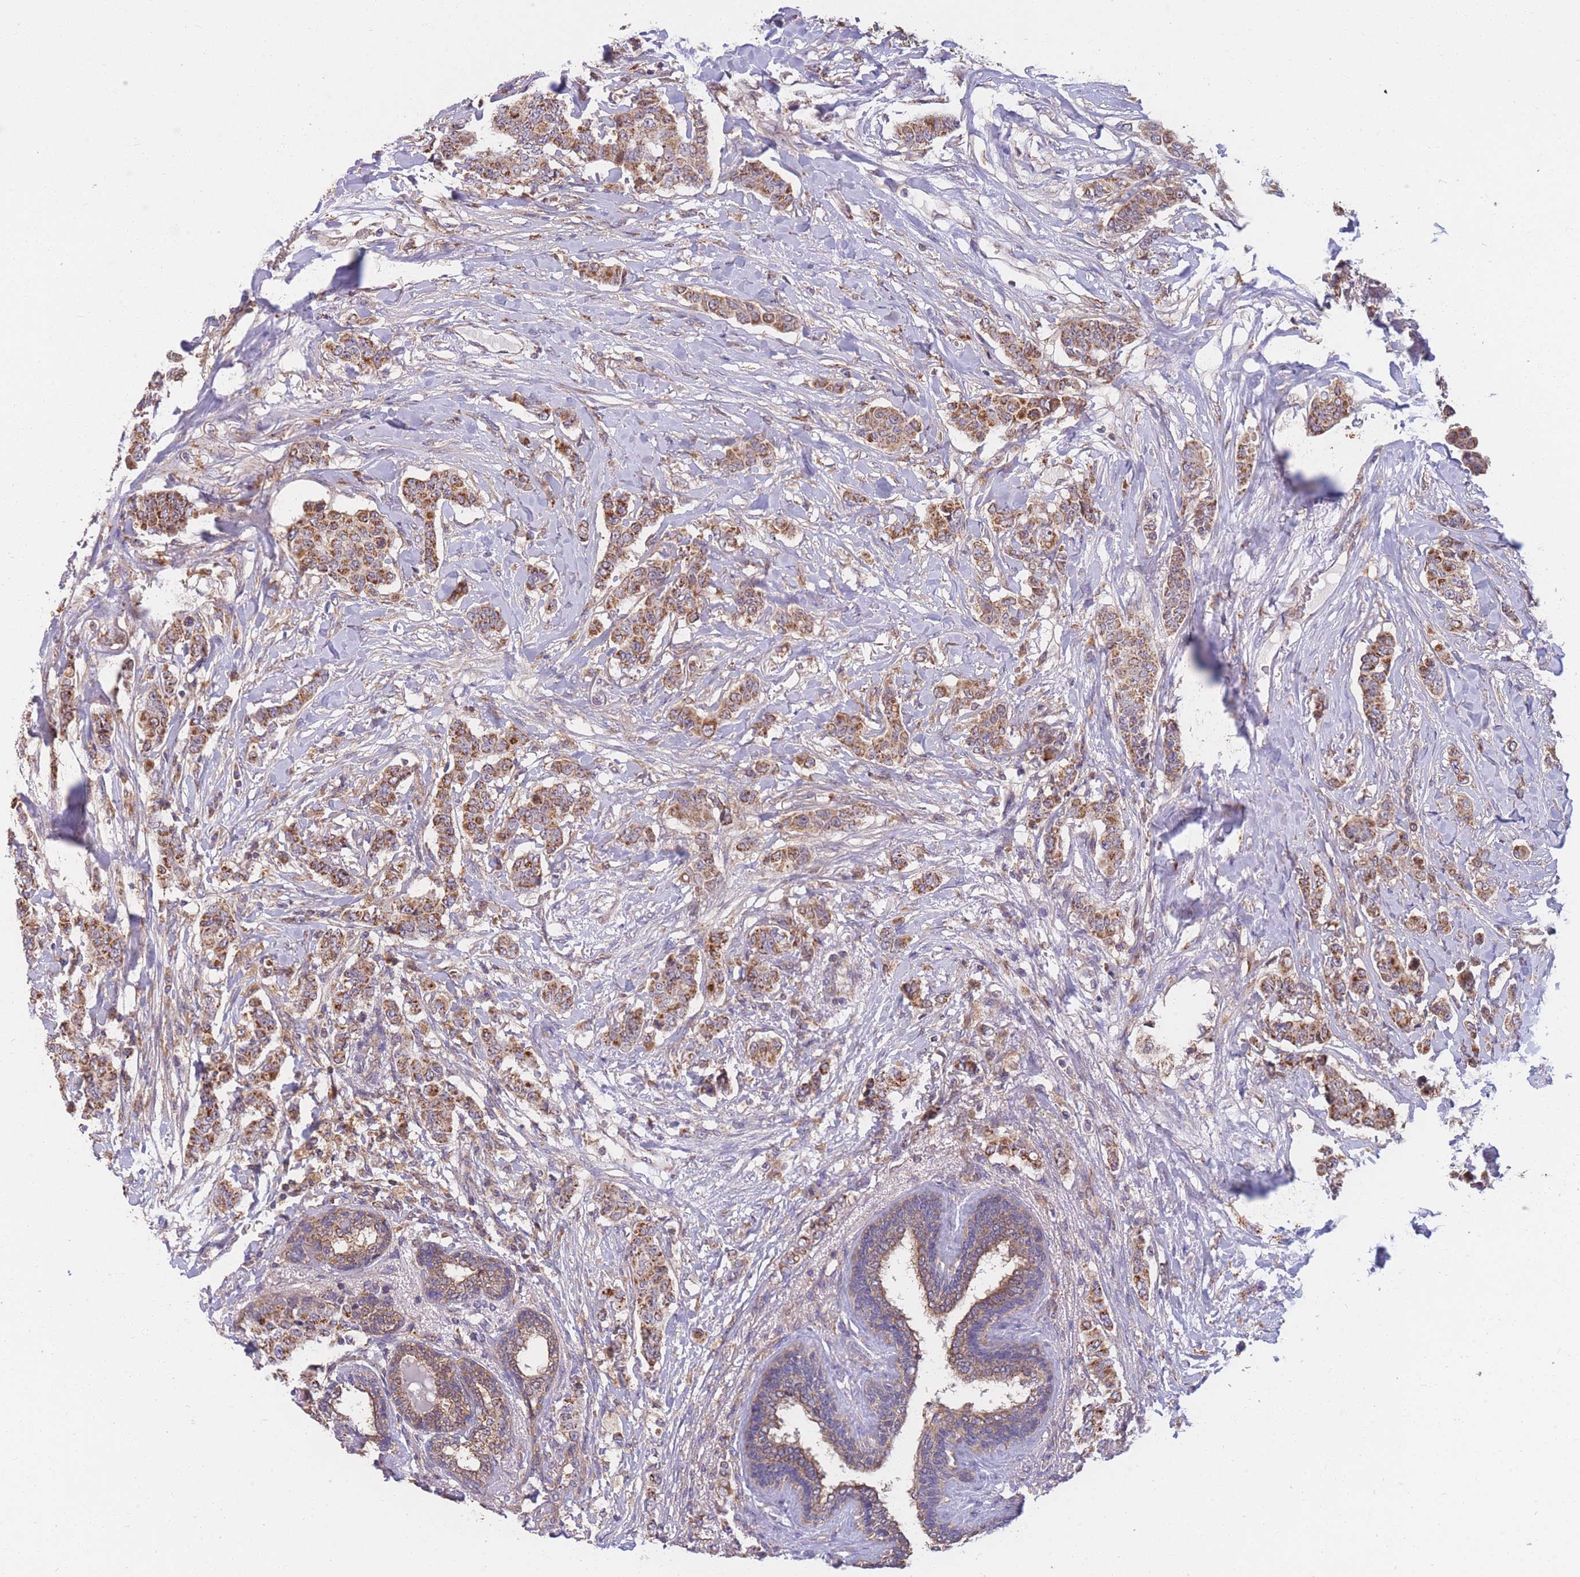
{"staining": {"intensity": "moderate", "quantity": ">75%", "location": "cytoplasmic/membranous"}, "tissue": "breast cancer", "cell_type": "Tumor cells", "image_type": "cancer", "snomed": [{"axis": "morphology", "description": "Duct carcinoma"}, {"axis": "topography", "description": "Breast"}], "caption": "About >75% of tumor cells in invasive ductal carcinoma (breast) display moderate cytoplasmic/membranous protein positivity as visualized by brown immunohistochemical staining.", "gene": "PTPMT1", "patient": {"sex": "female", "age": 40}}